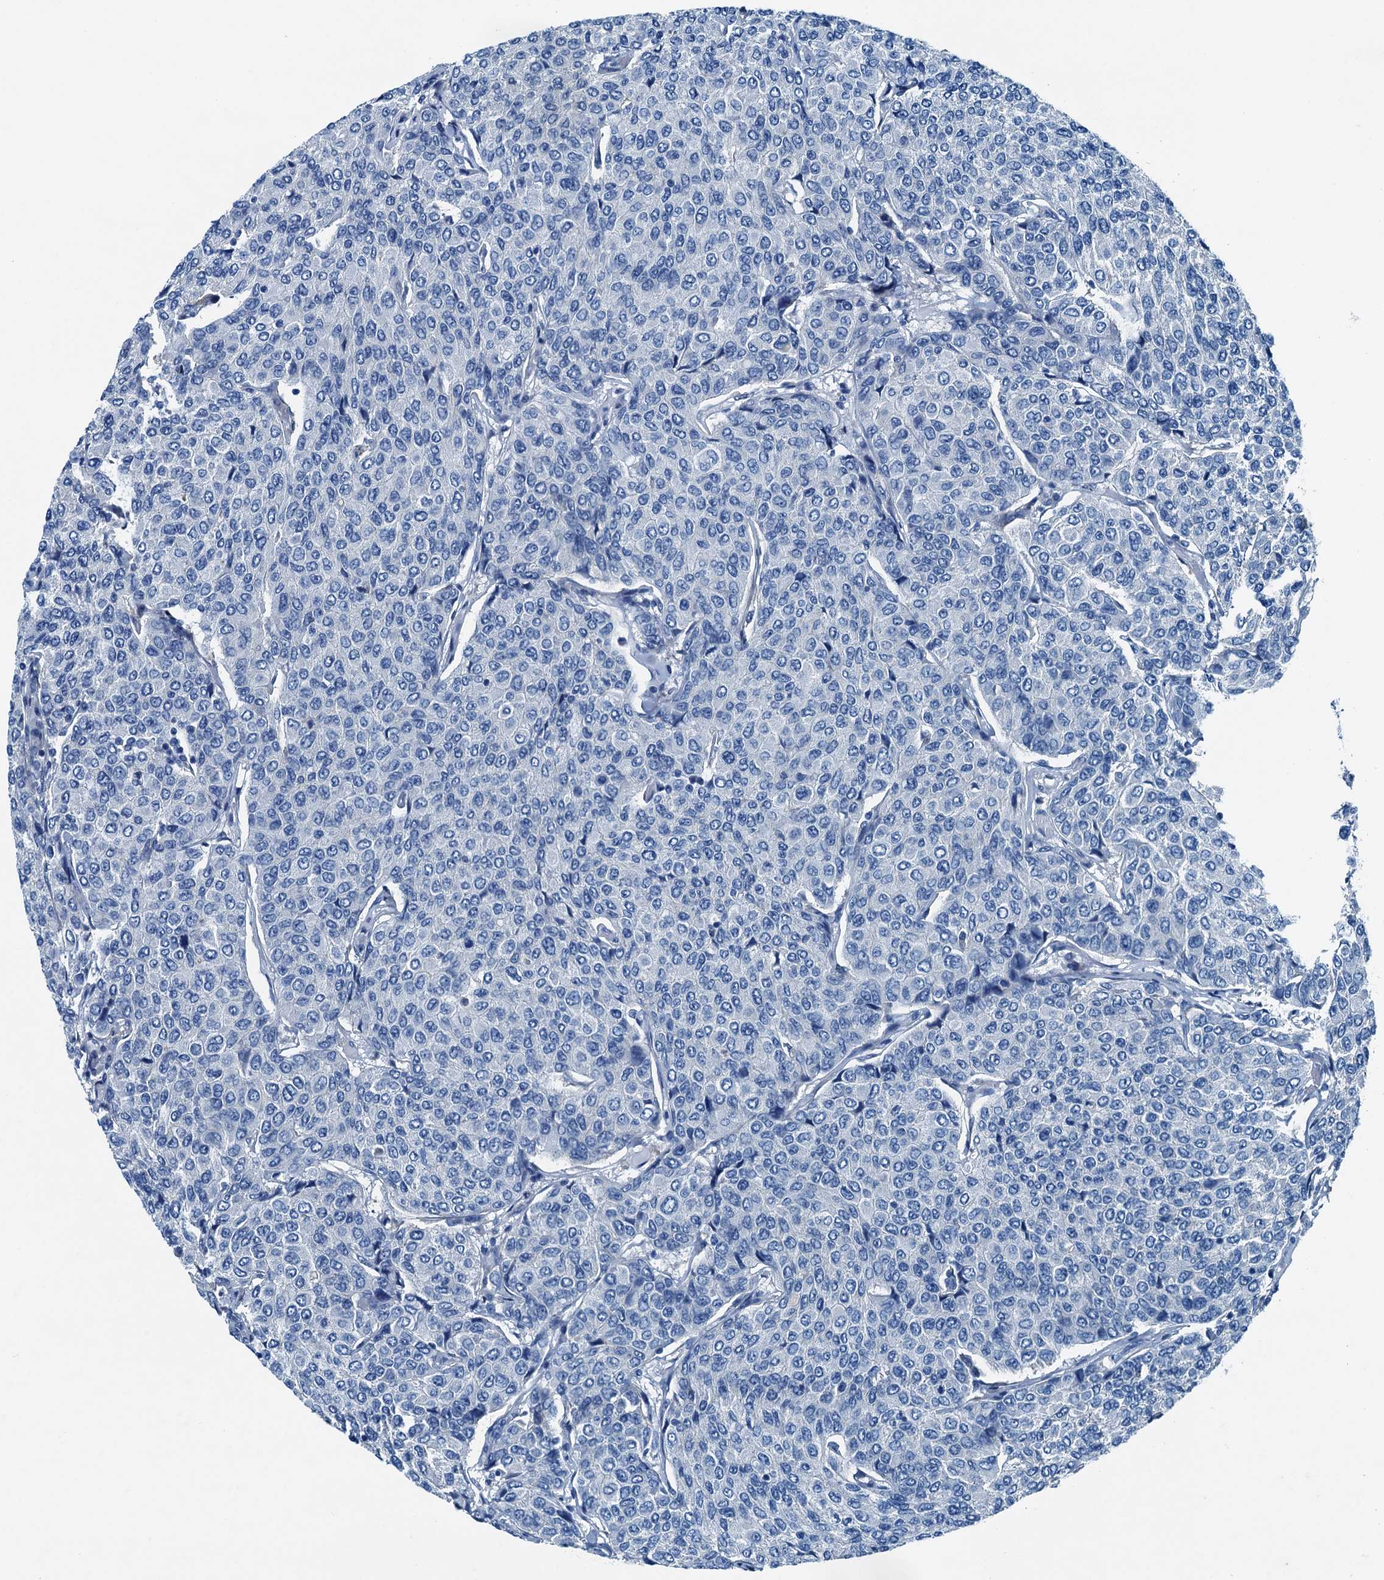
{"staining": {"intensity": "negative", "quantity": "none", "location": "none"}, "tissue": "breast cancer", "cell_type": "Tumor cells", "image_type": "cancer", "snomed": [{"axis": "morphology", "description": "Duct carcinoma"}, {"axis": "topography", "description": "Breast"}], "caption": "Protein analysis of breast cancer (infiltrating ductal carcinoma) shows no significant positivity in tumor cells.", "gene": "RAB3IL1", "patient": {"sex": "female", "age": 55}}